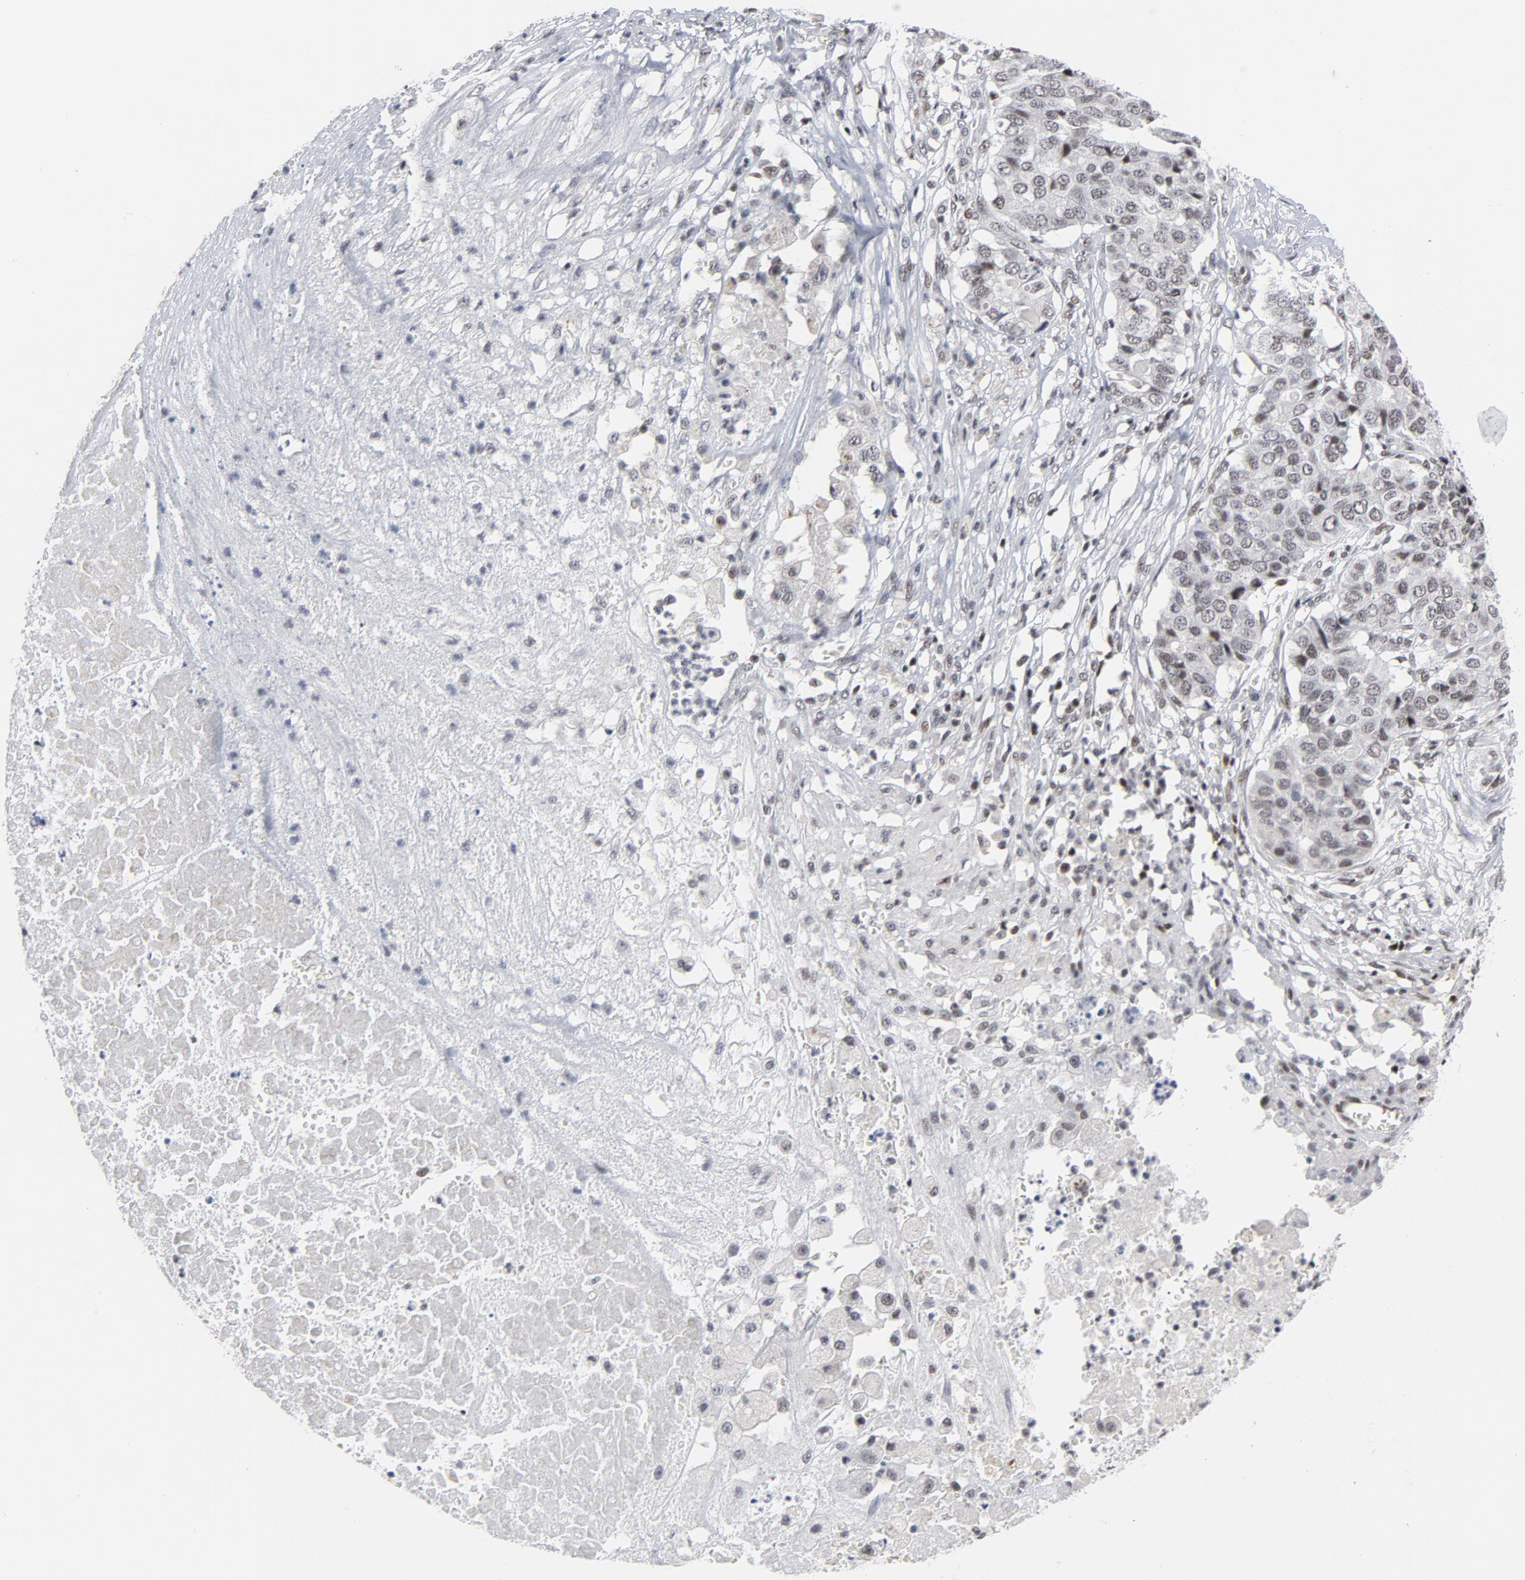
{"staining": {"intensity": "weak", "quantity": ">75%", "location": "nuclear"}, "tissue": "pancreatic cancer", "cell_type": "Tumor cells", "image_type": "cancer", "snomed": [{"axis": "morphology", "description": "Adenocarcinoma, NOS"}, {"axis": "topography", "description": "Pancreas"}], "caption": "Immunohistochemistry (IHC) of pancreatic cancer (adenocarcinoma) reveals low levels of weak nuclear staining in approximately >75% of tumor cells.", "gene": "GABPA", "patient": {"sex": "male", "age": 50}}